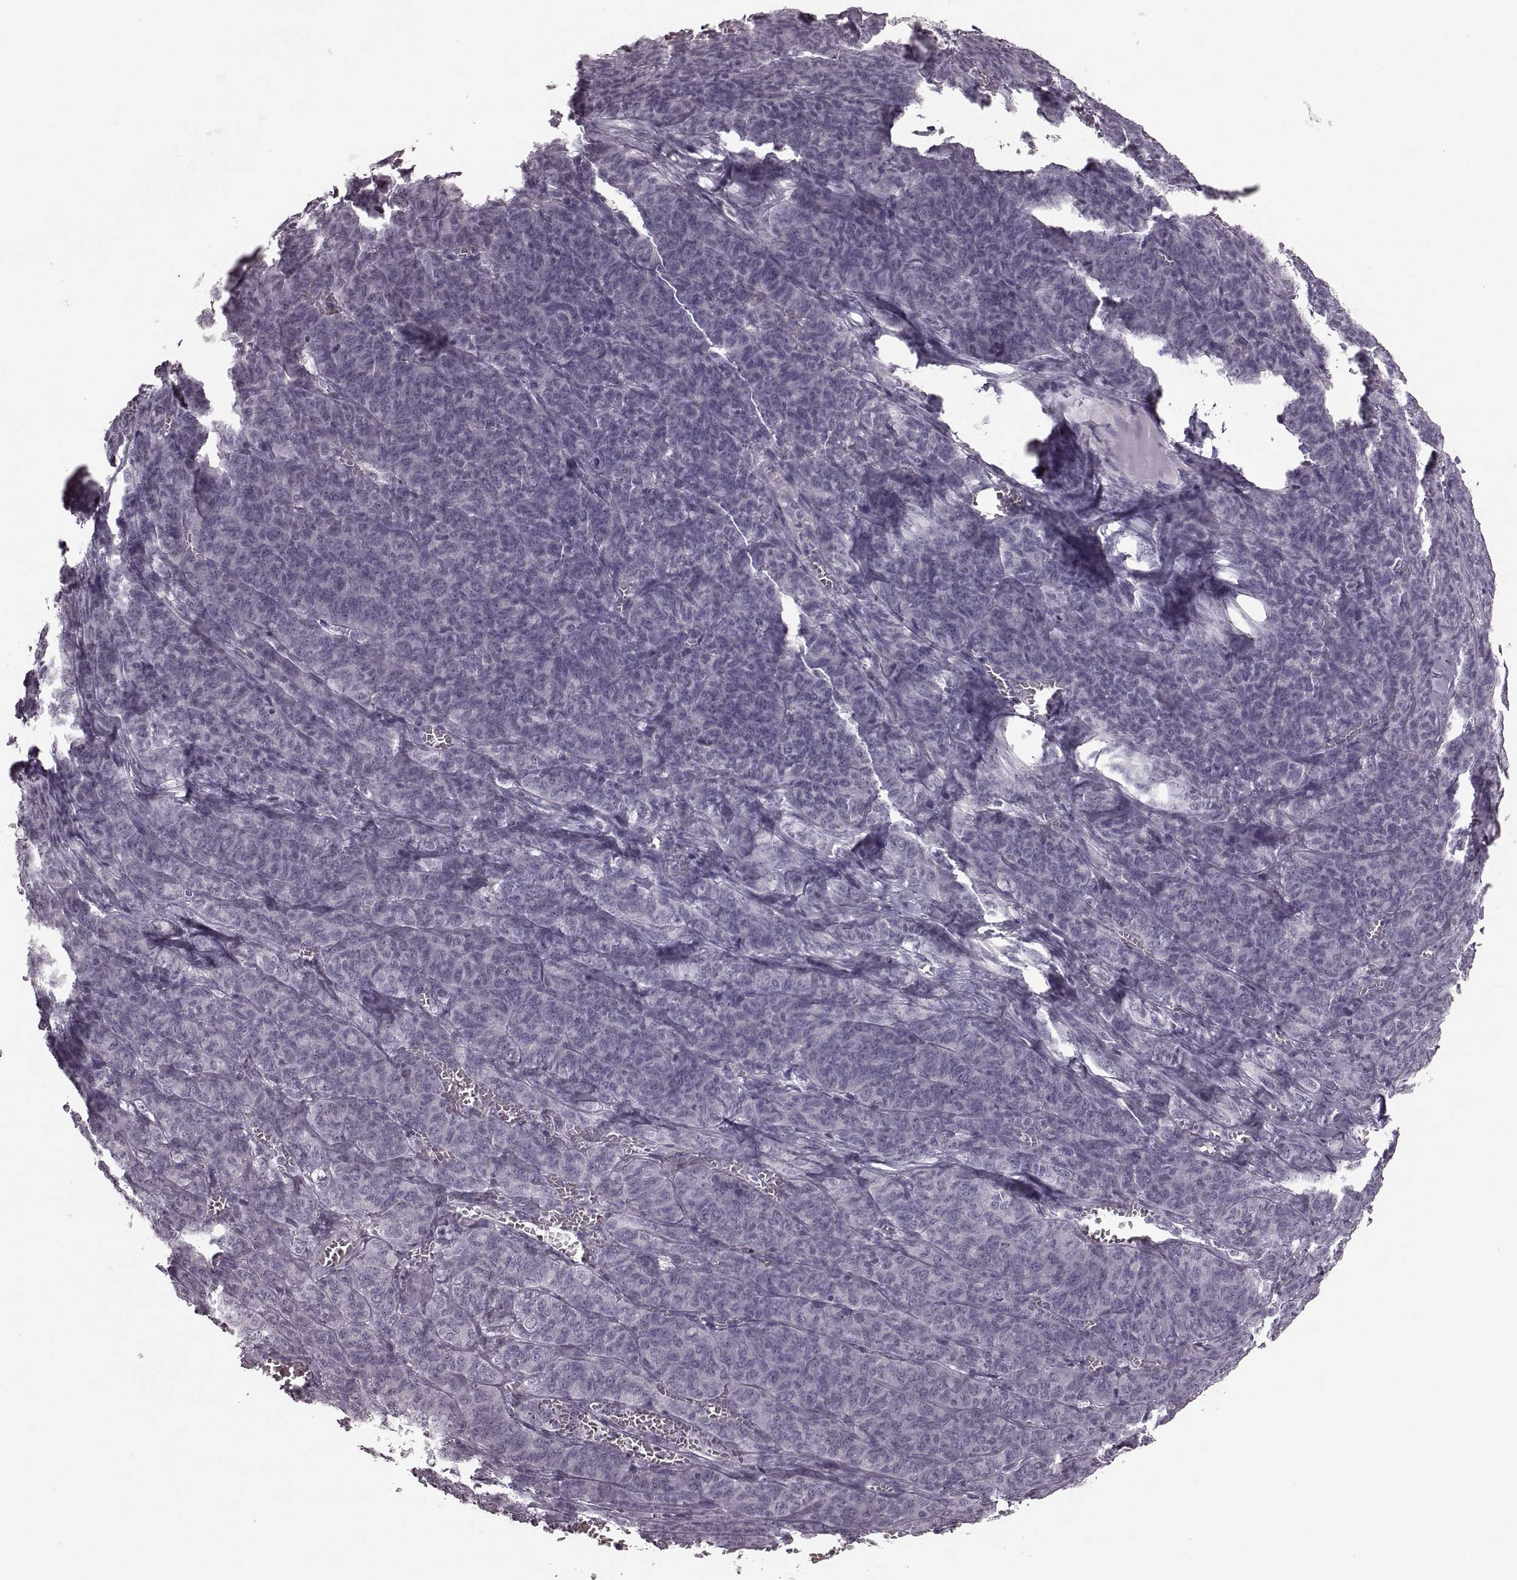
{"staining": {"intensity": "negative", "quantity": "none", "location": "none"}, "tissue": "ovarian cancer", "cell_type": "Tumor cells", "image_type": "cancer", "snomed": [{"axis": "morphology", "description": "Carcinoma, endometroid"}, {"axis": "topography", "description": "Ovary"}], "caption": "A high-resolution histopathology image shows immunohistochemistry staining of ovarian endometroid carcinoma, which demonstrates no significant staining in tumor cells.", "gene": "TRPM1", "patient": {"sex": "female", "age": 80}}